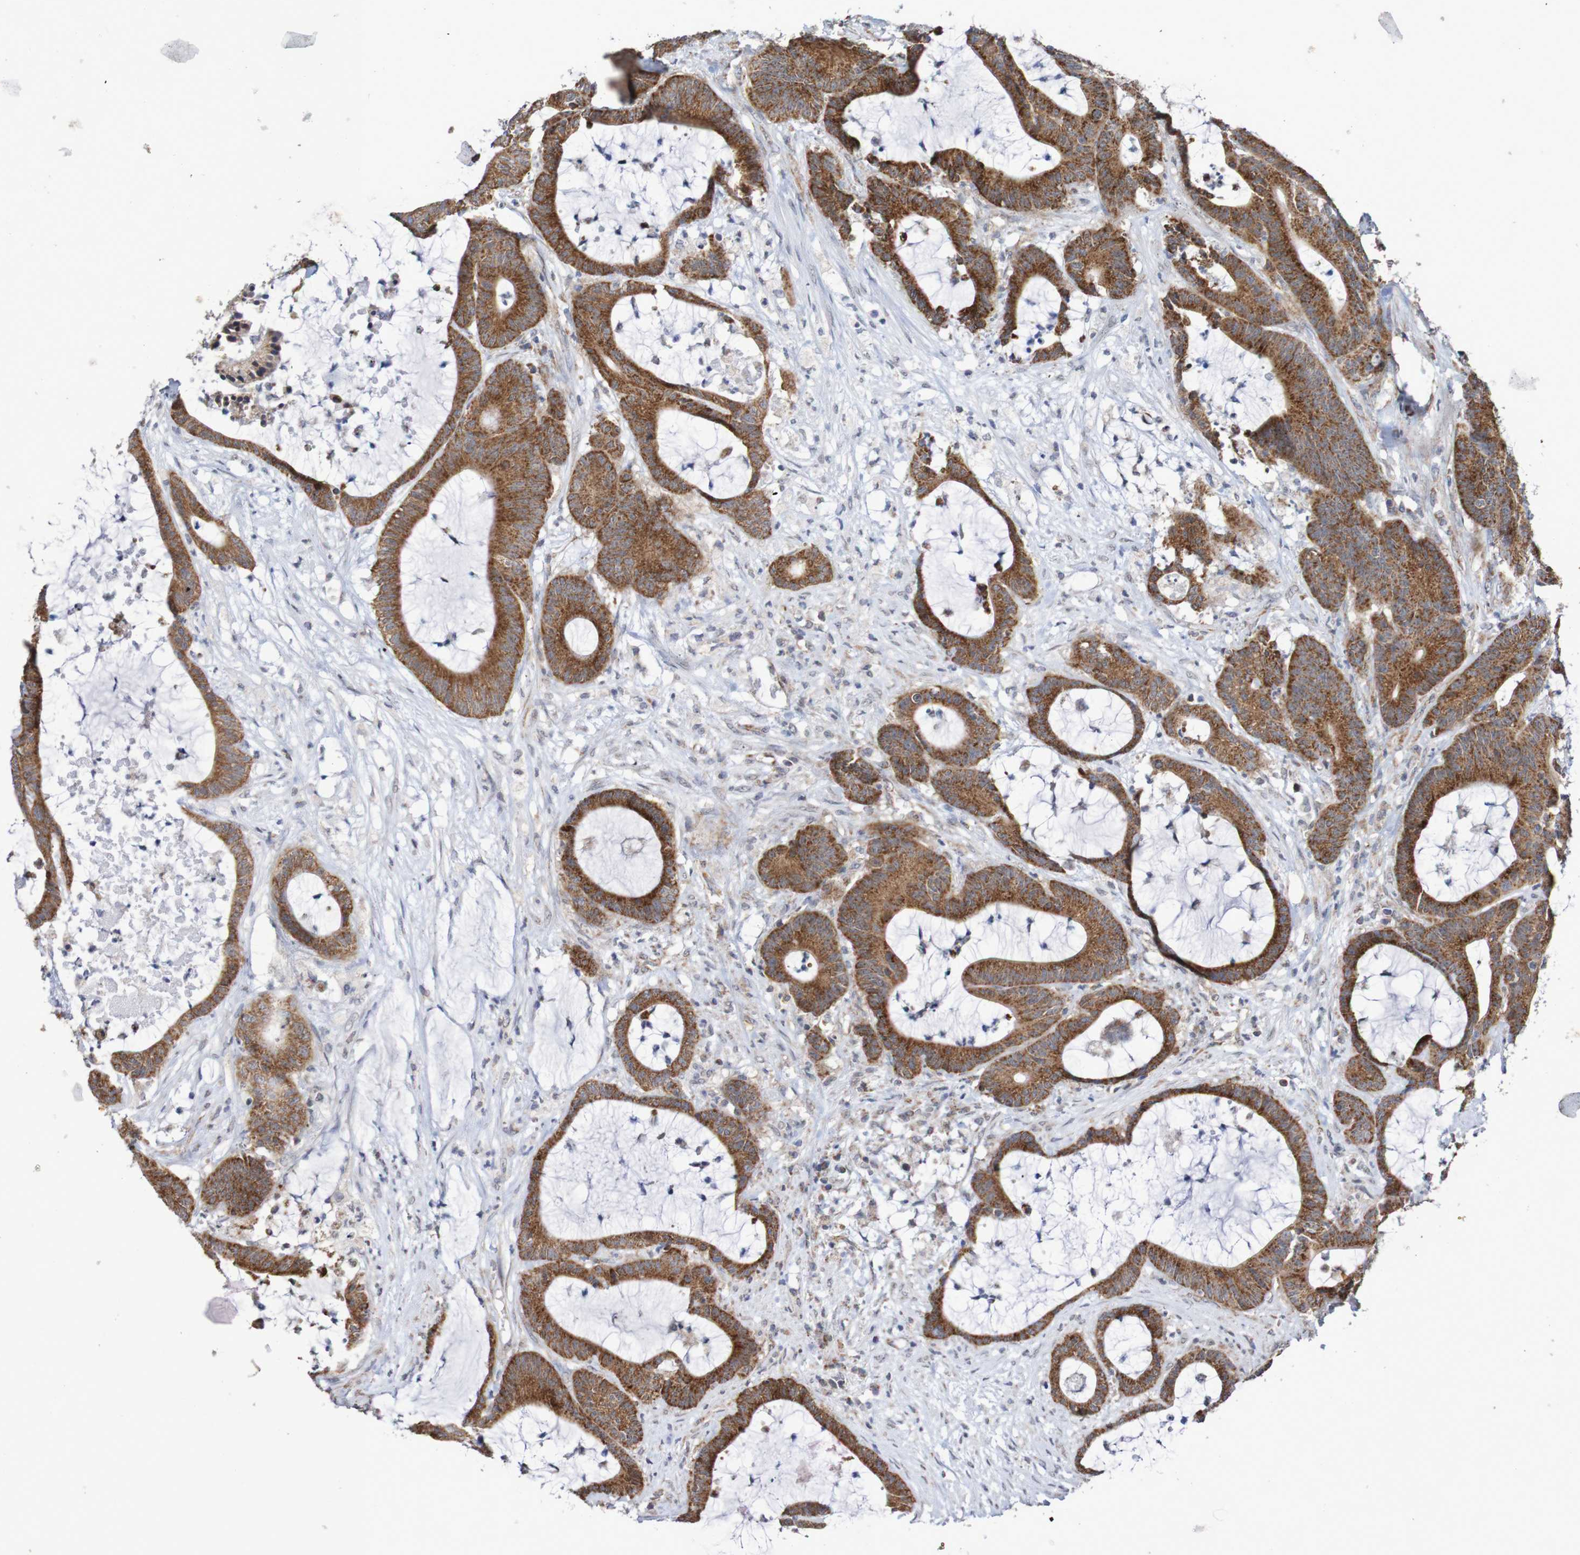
{"staining": {"intensity": "strong", "quantity": ">75%", "location": "cytoplasmic/membranous"}, "tissue": "colorectal cancer", "cell_type": "Tumor cells", "image_type": "cancer", "snomed": [{"axis": "morphology", "description": "Adenocarcinoma, NOS"}, {"axis": "topography", "description": "Colon"}], "caption": "An immunohistochemistry (IHC) photomicrograph of tumor tissue is shown. Protein staining in brown shows strong cytoplasmic/membranous positivity in colorectal cancer (adenocarcinoma) within tumor cells.", "gene": "DVL1", "patient": {"sex": "female", "age": 84}}